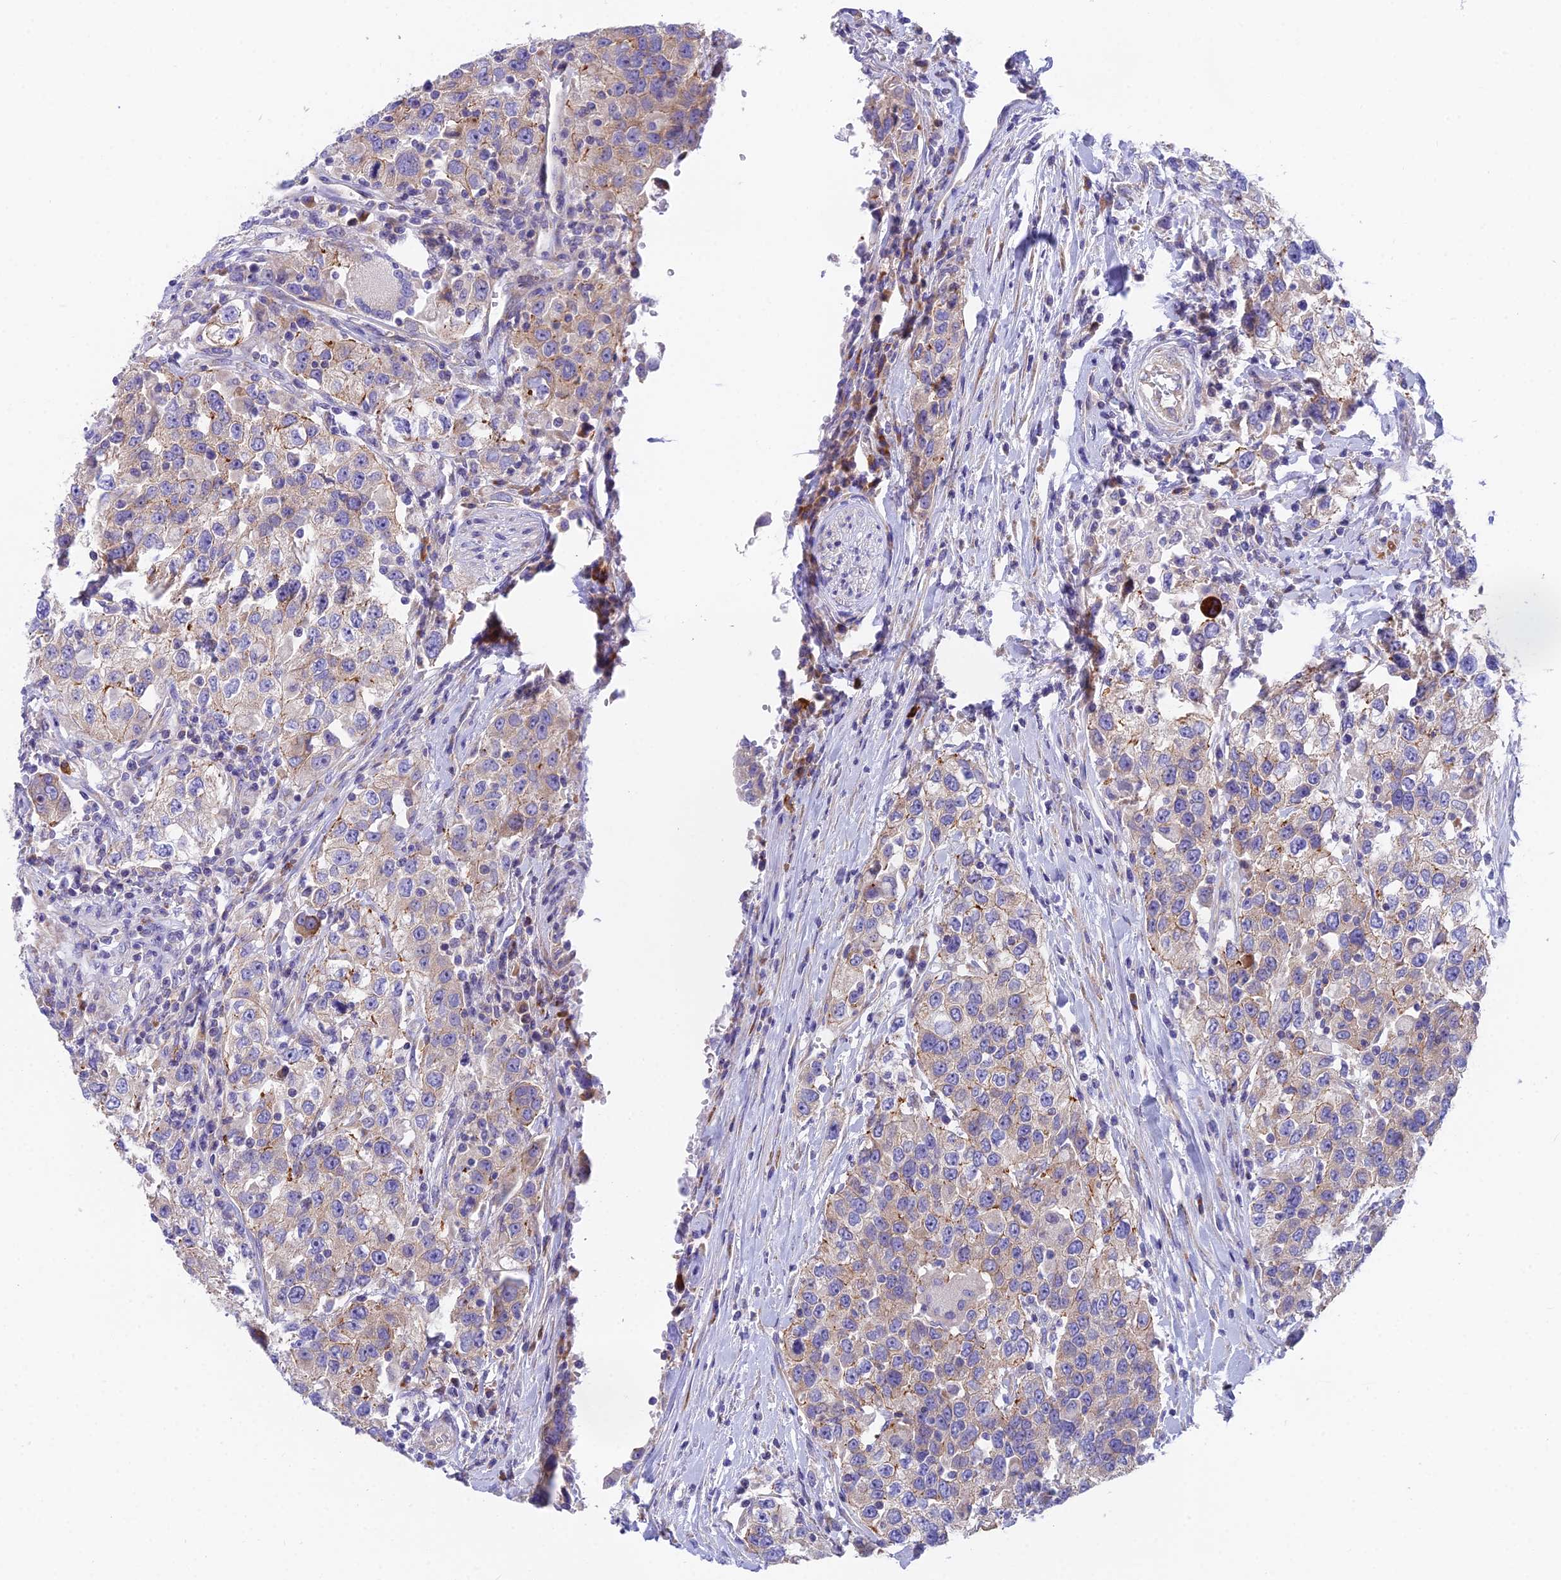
{"staining": {"intensity": "moderate", "quantity": "<25%", "location": "cytoplasmic/membranous"}, "tissue": "urothelial cancer", "cell_type": "Tumor cells", "image_type": "cancer", "snomed": [{"axis": "morphology", "description": "Urothelial carcinoma, High grade"}, {"axis": "topography", "description": "Urinary bladder"}], "caption": "Moderate cytoplasmic/membranous expression for a protein is seen in approximately <25% of tumor cells of urothelial carcinoma (high-grade) using IHC.", "gene": "MVB12A", "patient": {"sex": "female", "age": 80}}